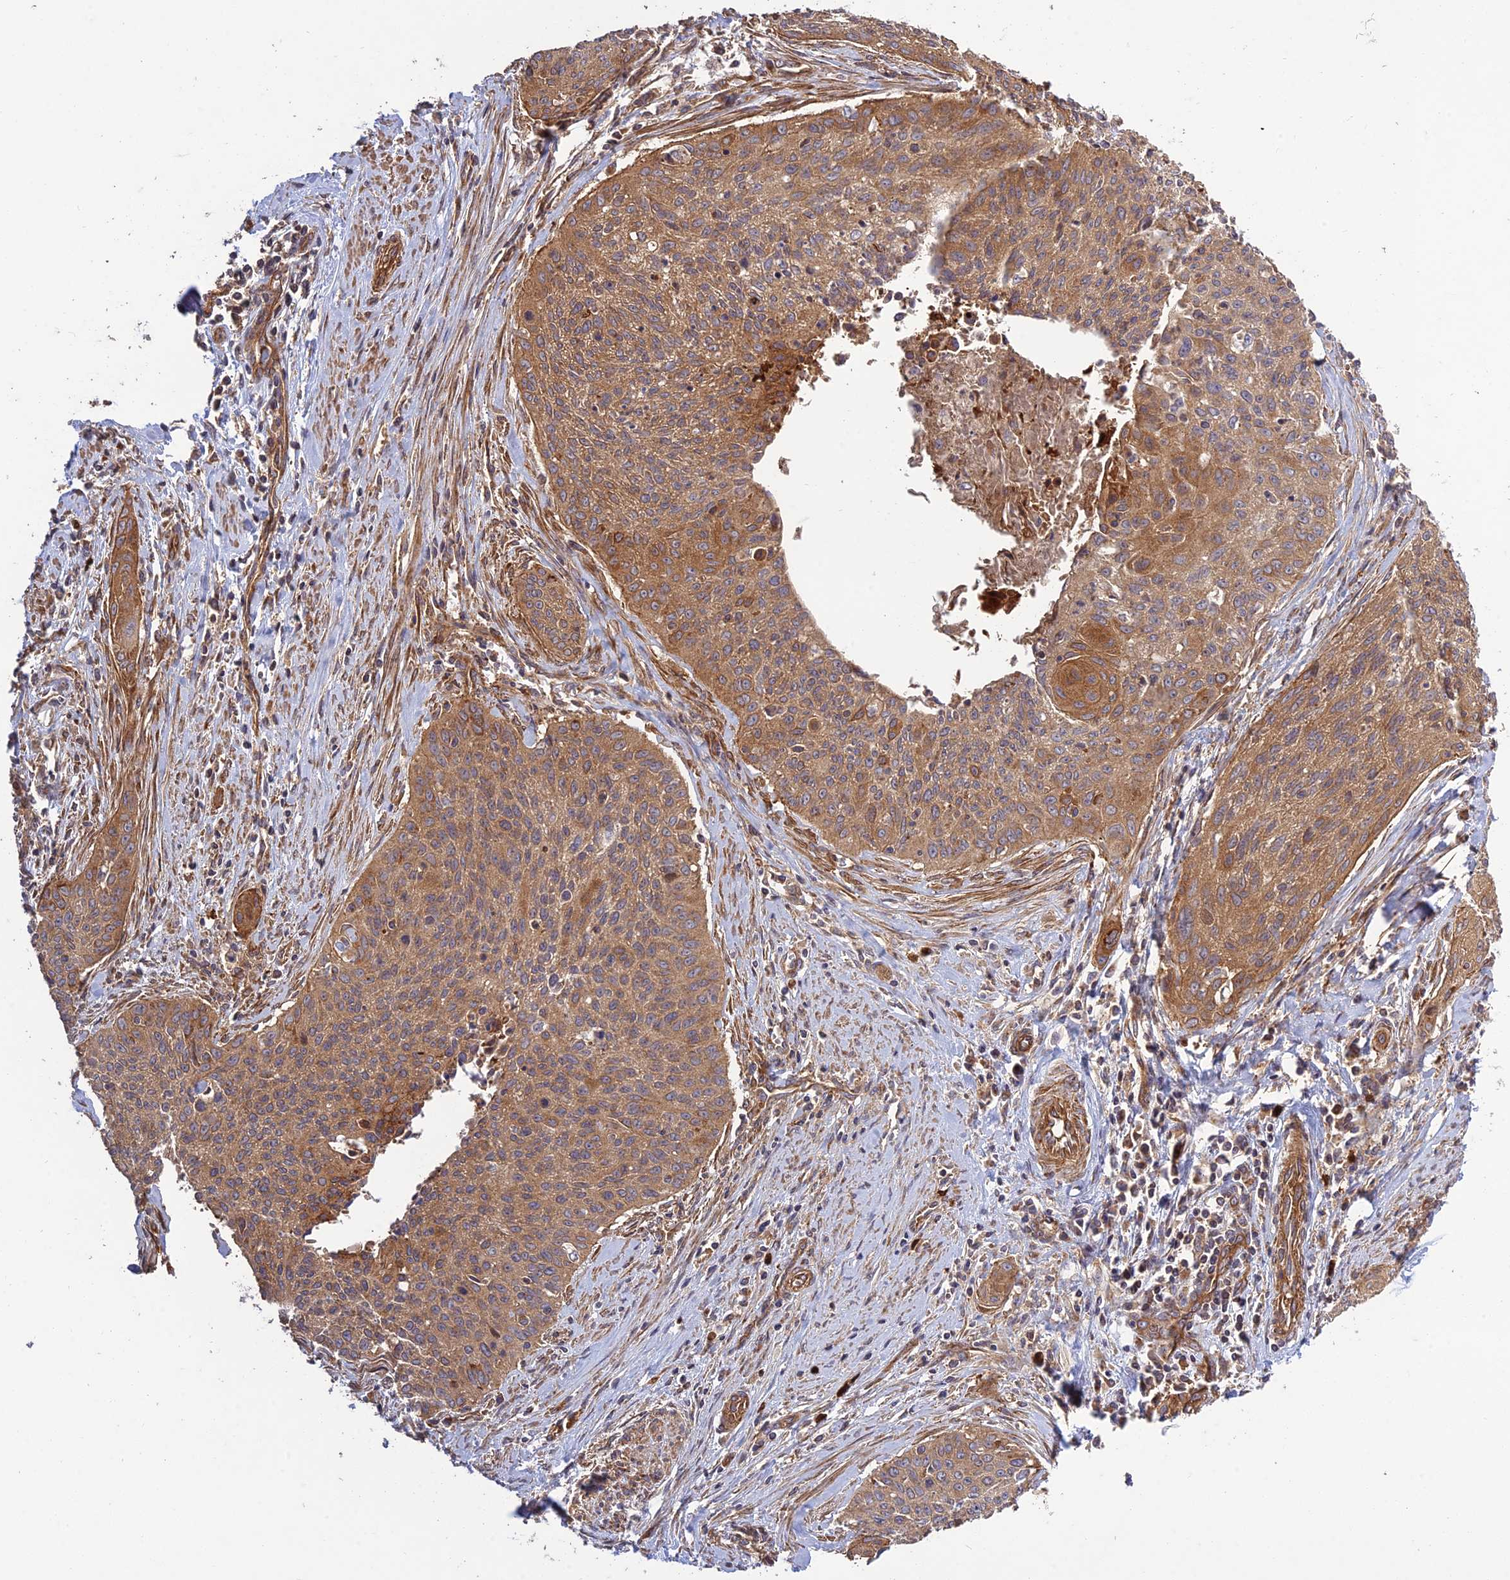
{"staining": {"intensity": "moderate", "quantity": ">75%", "location": "cytoplasmic/membranous"}, "tissue": "cervical cancer", "cell_type": "Tumor cells", "image_type": "cancer", "snomed": [{"axis": "morphology", "description": "Squamous cell carcinoma, NOS"}, {"axis": "topography", "description": "Cervix"}], "caption": "Moderate cytoplasmic/membranous staining for a protein is identified in about >75% of tumor cells of cervical cancer (squamous cell carcinoma) using IHC.", "gene": "TMEM131L", "patient": {"sex": "female", "age": 55}}